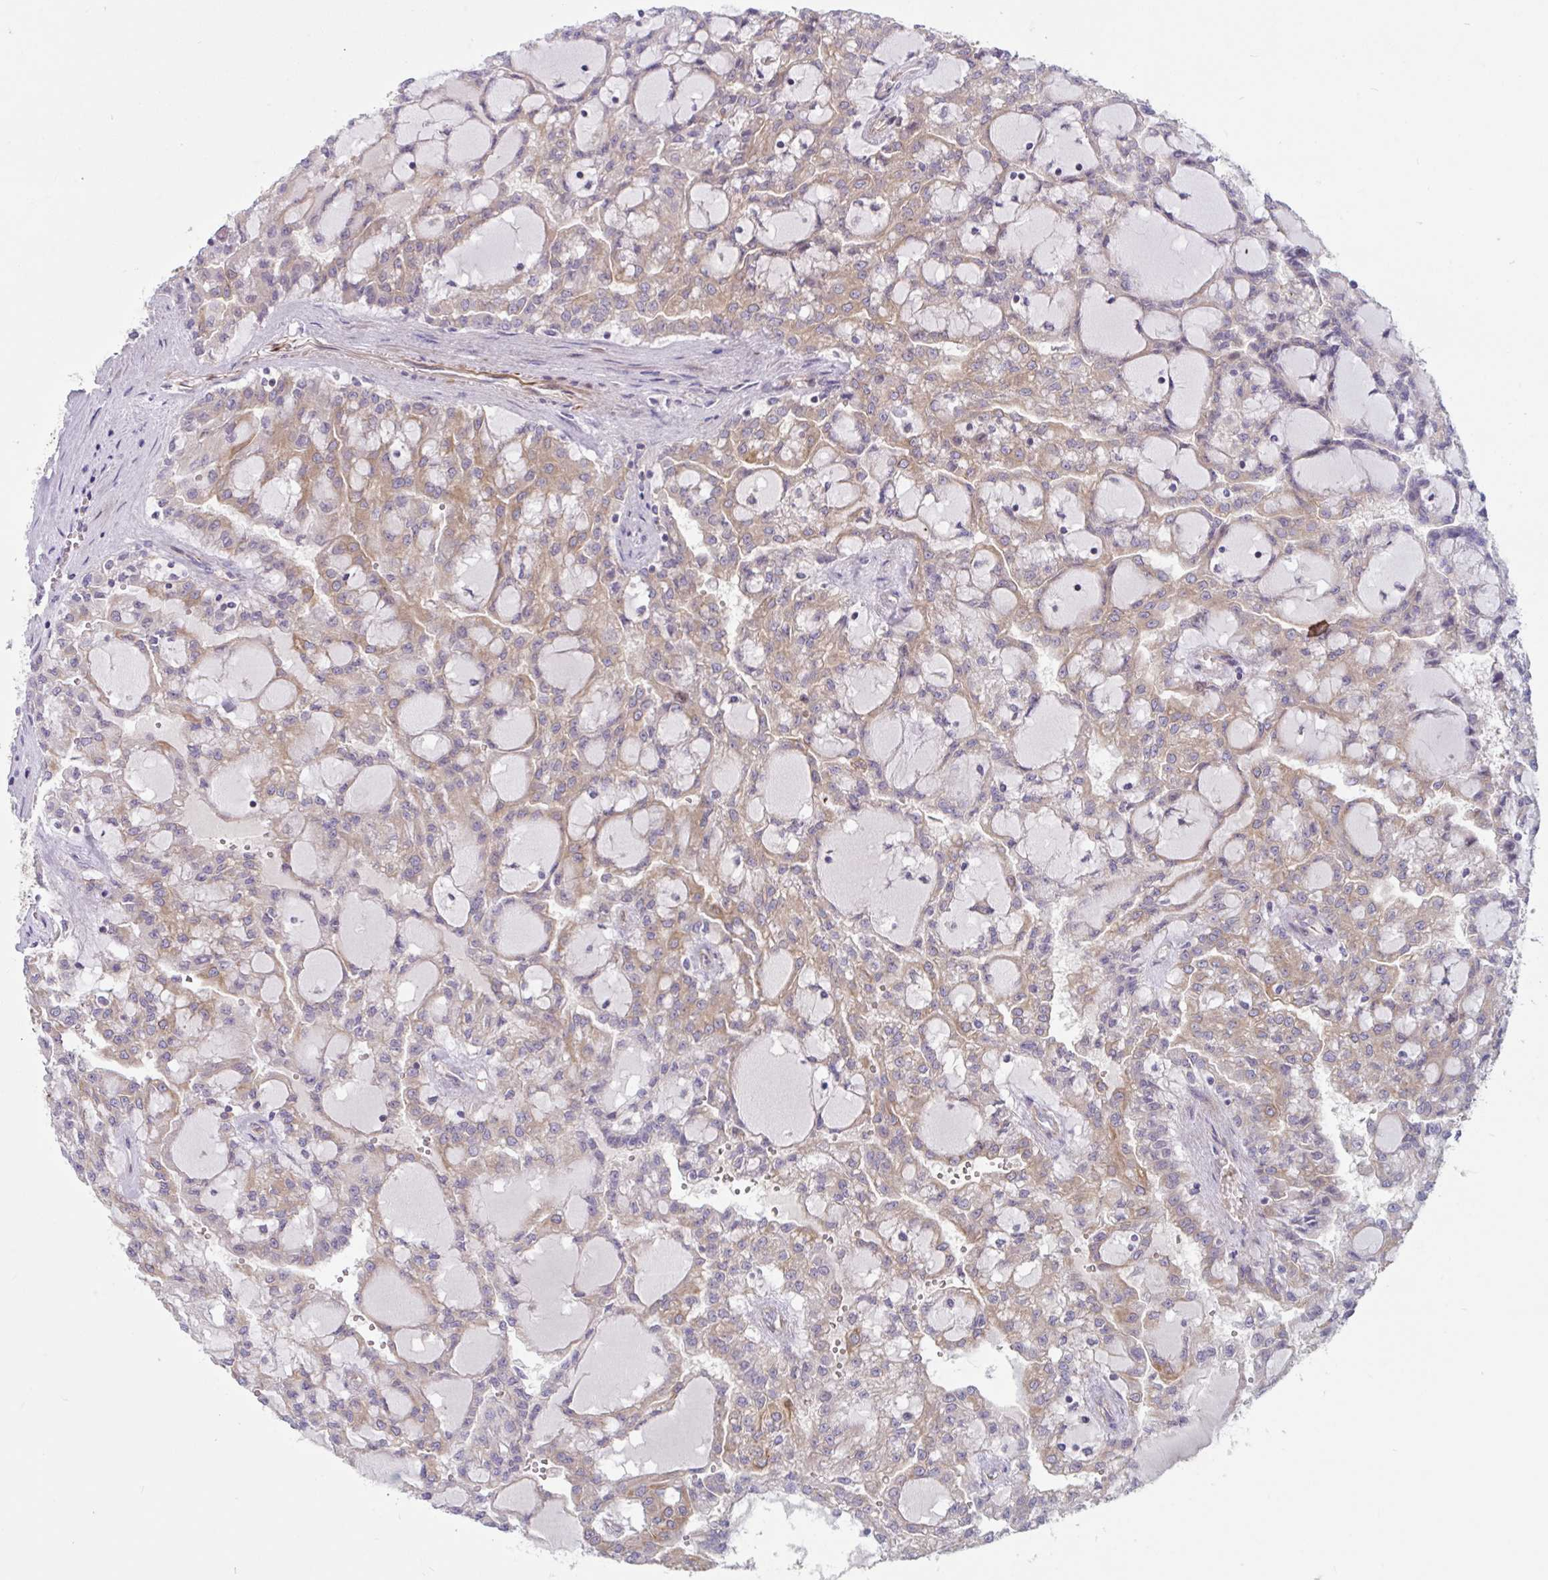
{"staining": {"intensity": "weak", "quantity": "25%-75%", "location": "cytoplasmic/membranous"}, "tissue": "renal cancer", "cell_type": "Tumor cells", "image_type": "cancer", "snomed": [{"axis": "morphology", "description": "Adenocarcinoma, NOS"}, {"axis": "topography", "description": "Kidney"}], "caption": "About 25%-75% of tumor cells in human adenocarcinoma (renal) exhibit weak cytoplasmic/membranous protein positivity as visualized by brown immunohistochemical staining.", "gene": "TANK", "patient": {"sex": "male", "age": 63}}